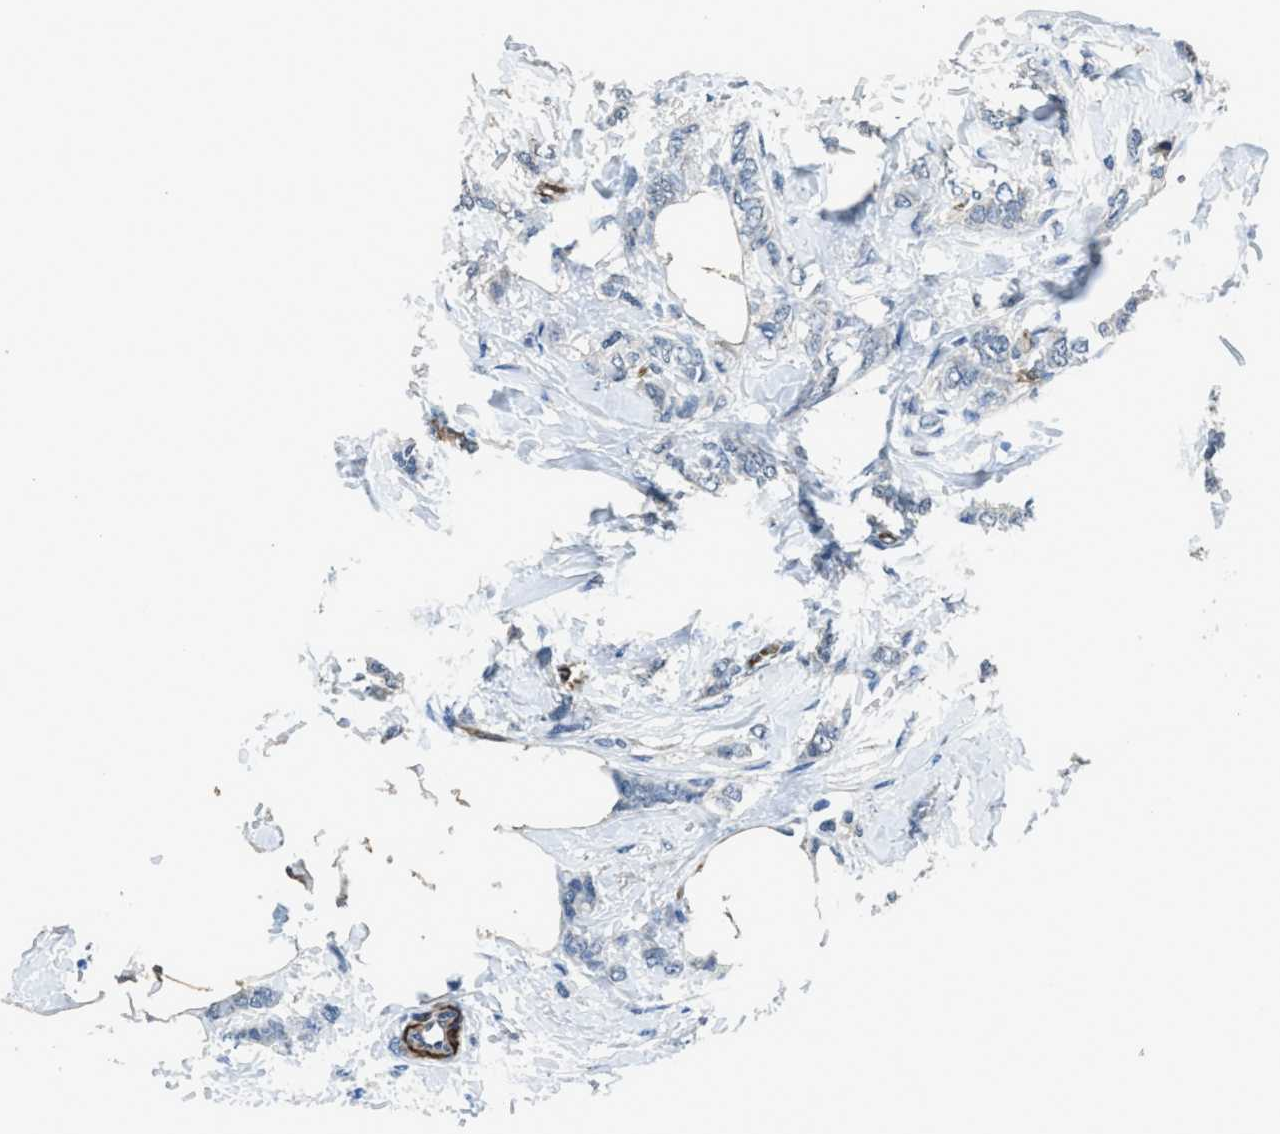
{"staining": {"intensity": "negative", "quantity": "none", "location": "none"}, "tissue": "breast cancer", "cell_type": "Tumor cells", "image_type": "cancer", "snomed": [{"axis": "morphology", "description": "Lobular carcinoma, in situ"}, {"axis": "morphology", "description": "Lobular carcinoma"}, {"axis": "topography", "description": "Breast"}], "caption": "Immunohistochemical staining of human breast cancer demonstrates no significant expression in tumor cells. The staining was performed using DAB (3,3'-diaminobenzidine) to visualize the protein expression in brown, while the nuclei were stained in blue with hematoxylin (Magnification: 20x).", "gene": "SYNM", "patient": {"sex": "female", "age": 41}}